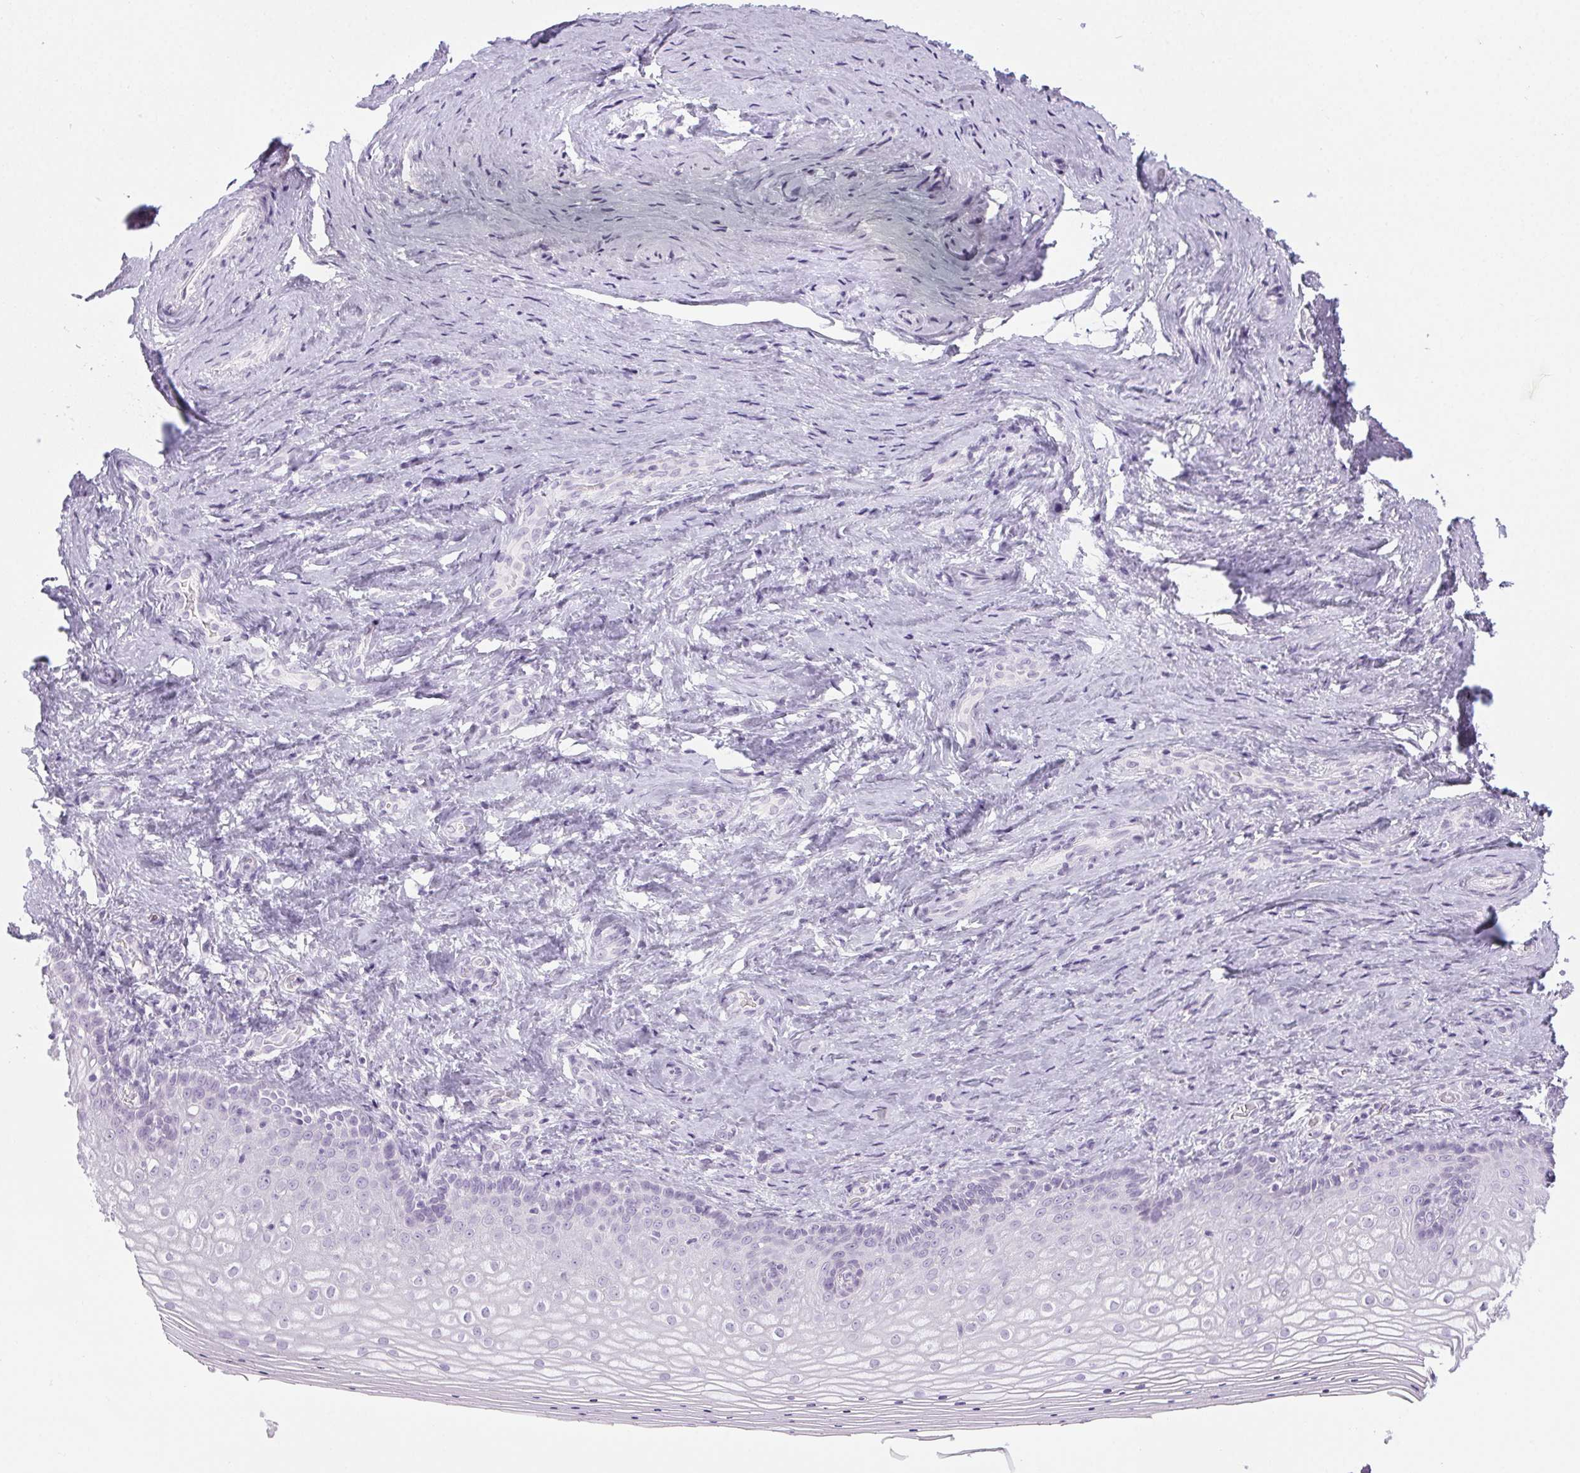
{"staining": {"intensity": "negative", "quantity": "none", "location": "none"}, "tissue": "vagina", "cell_type": "Squamous epithelial cells", "image_type": "normal", "snomed": [{"axis": "morphology", "description": "Normal tissue, NOS"}, {"axis": "topography", "description": "Vagina"}], "caption": "IHC of normal vagina reveals no staining in squamous epithelial cells. (DAB immunohistochemistry, high magnification).", "gene": "LRP2", "patient": {"sex": "female", "age": 42}}